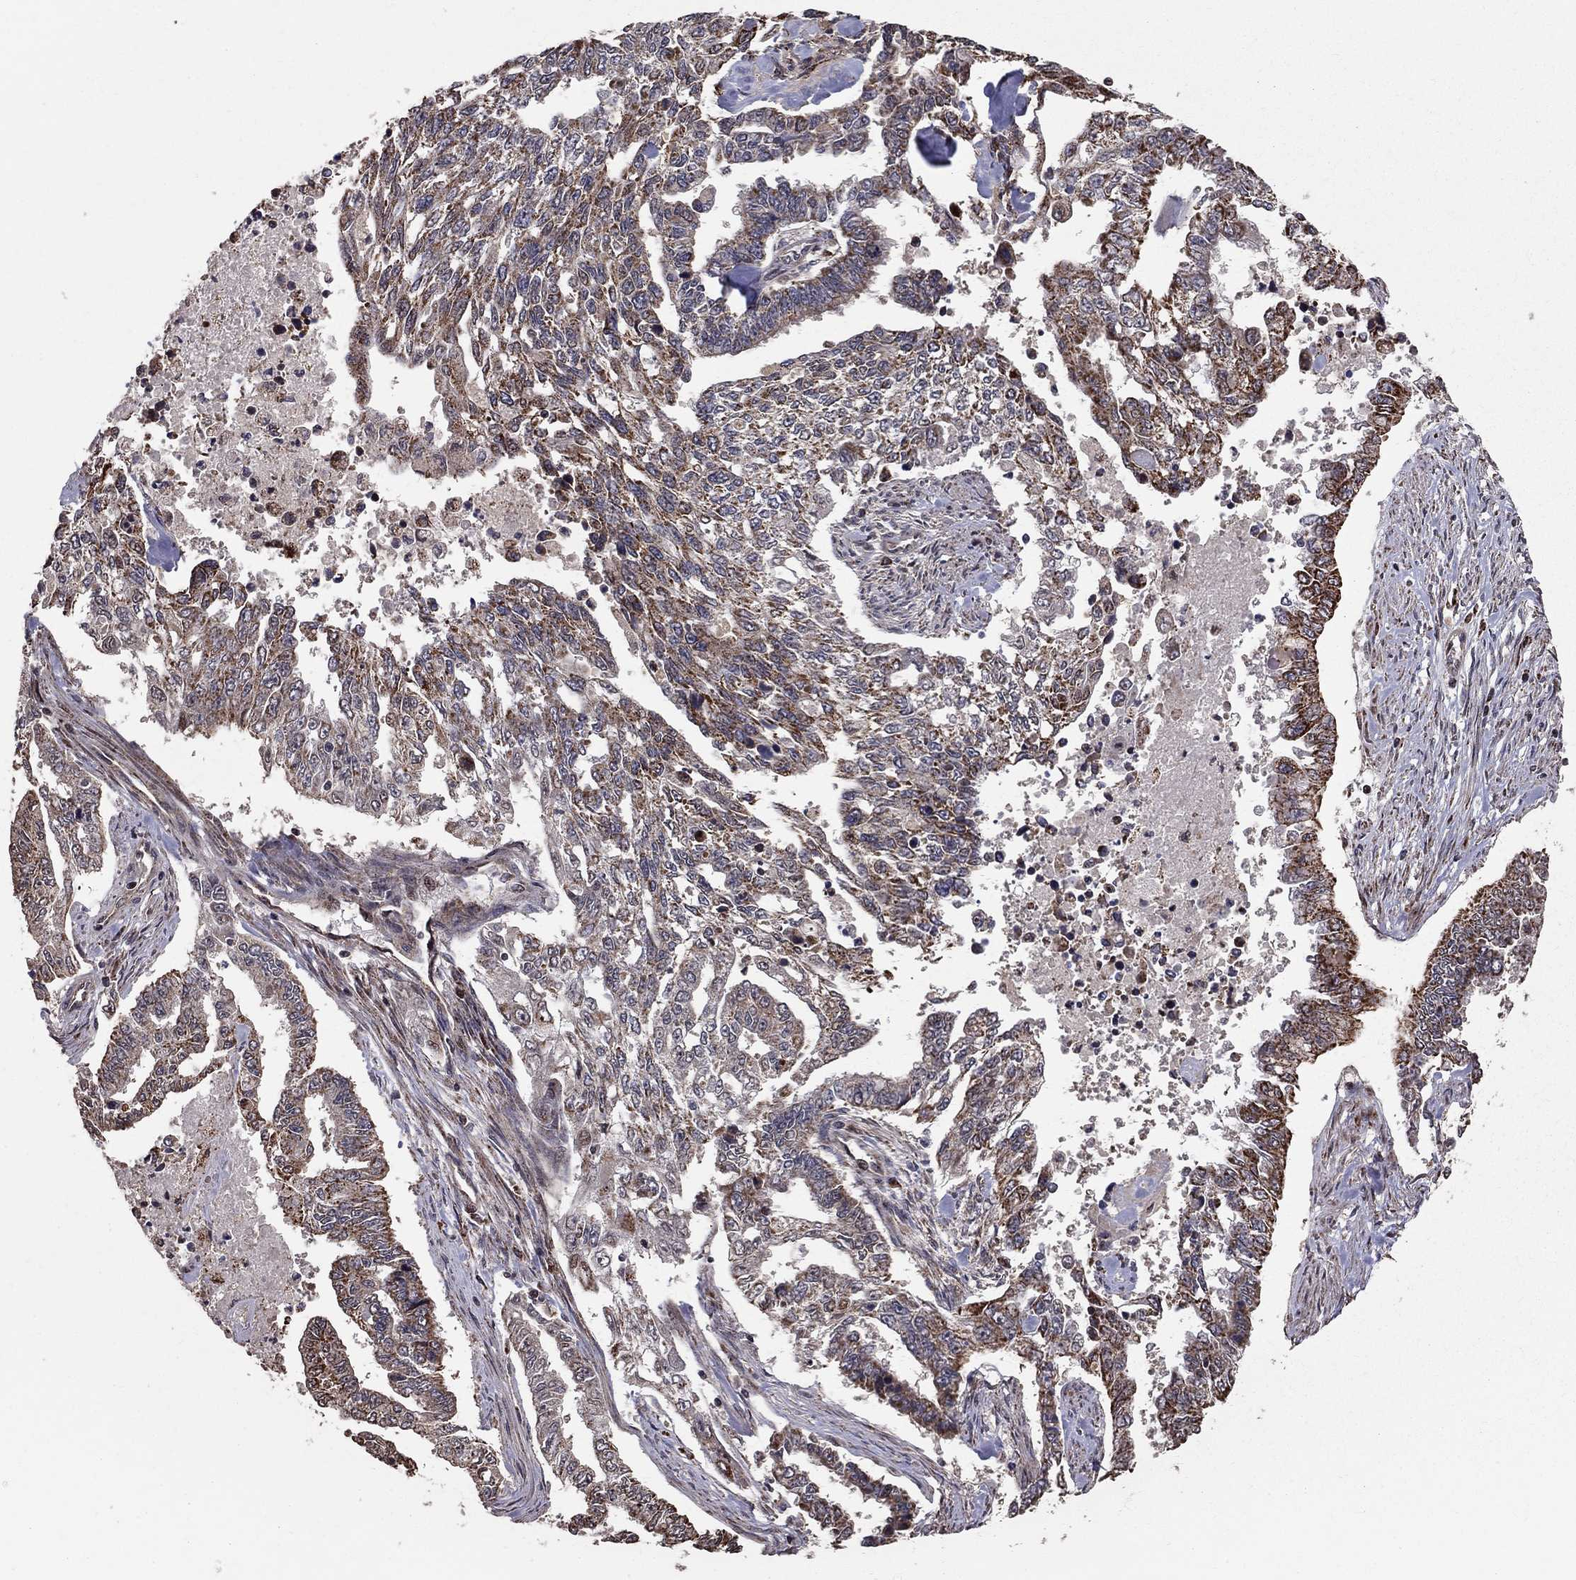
{"staining": {"intensity": "moderate", "quantity": "25%-75%", "location": "cytoplasmic/membranous"}, "tissue": "endometrial cancer", "cell_type": "Tumor cells", "image_type": "cancer", "snomed": [{"axis": "morphology", "description": "Adenocarcinoma, NOS"}, {"axis": "topography", "description": "Uterus"}], "caption": "The histopathology image shows a brown stain indicating the presence of a protein in the cytoplasmic/membranous of tumor cells in endometrial cancer.", "gene": "ACOT13", "patient": {"sex": "female", "age": 59}}